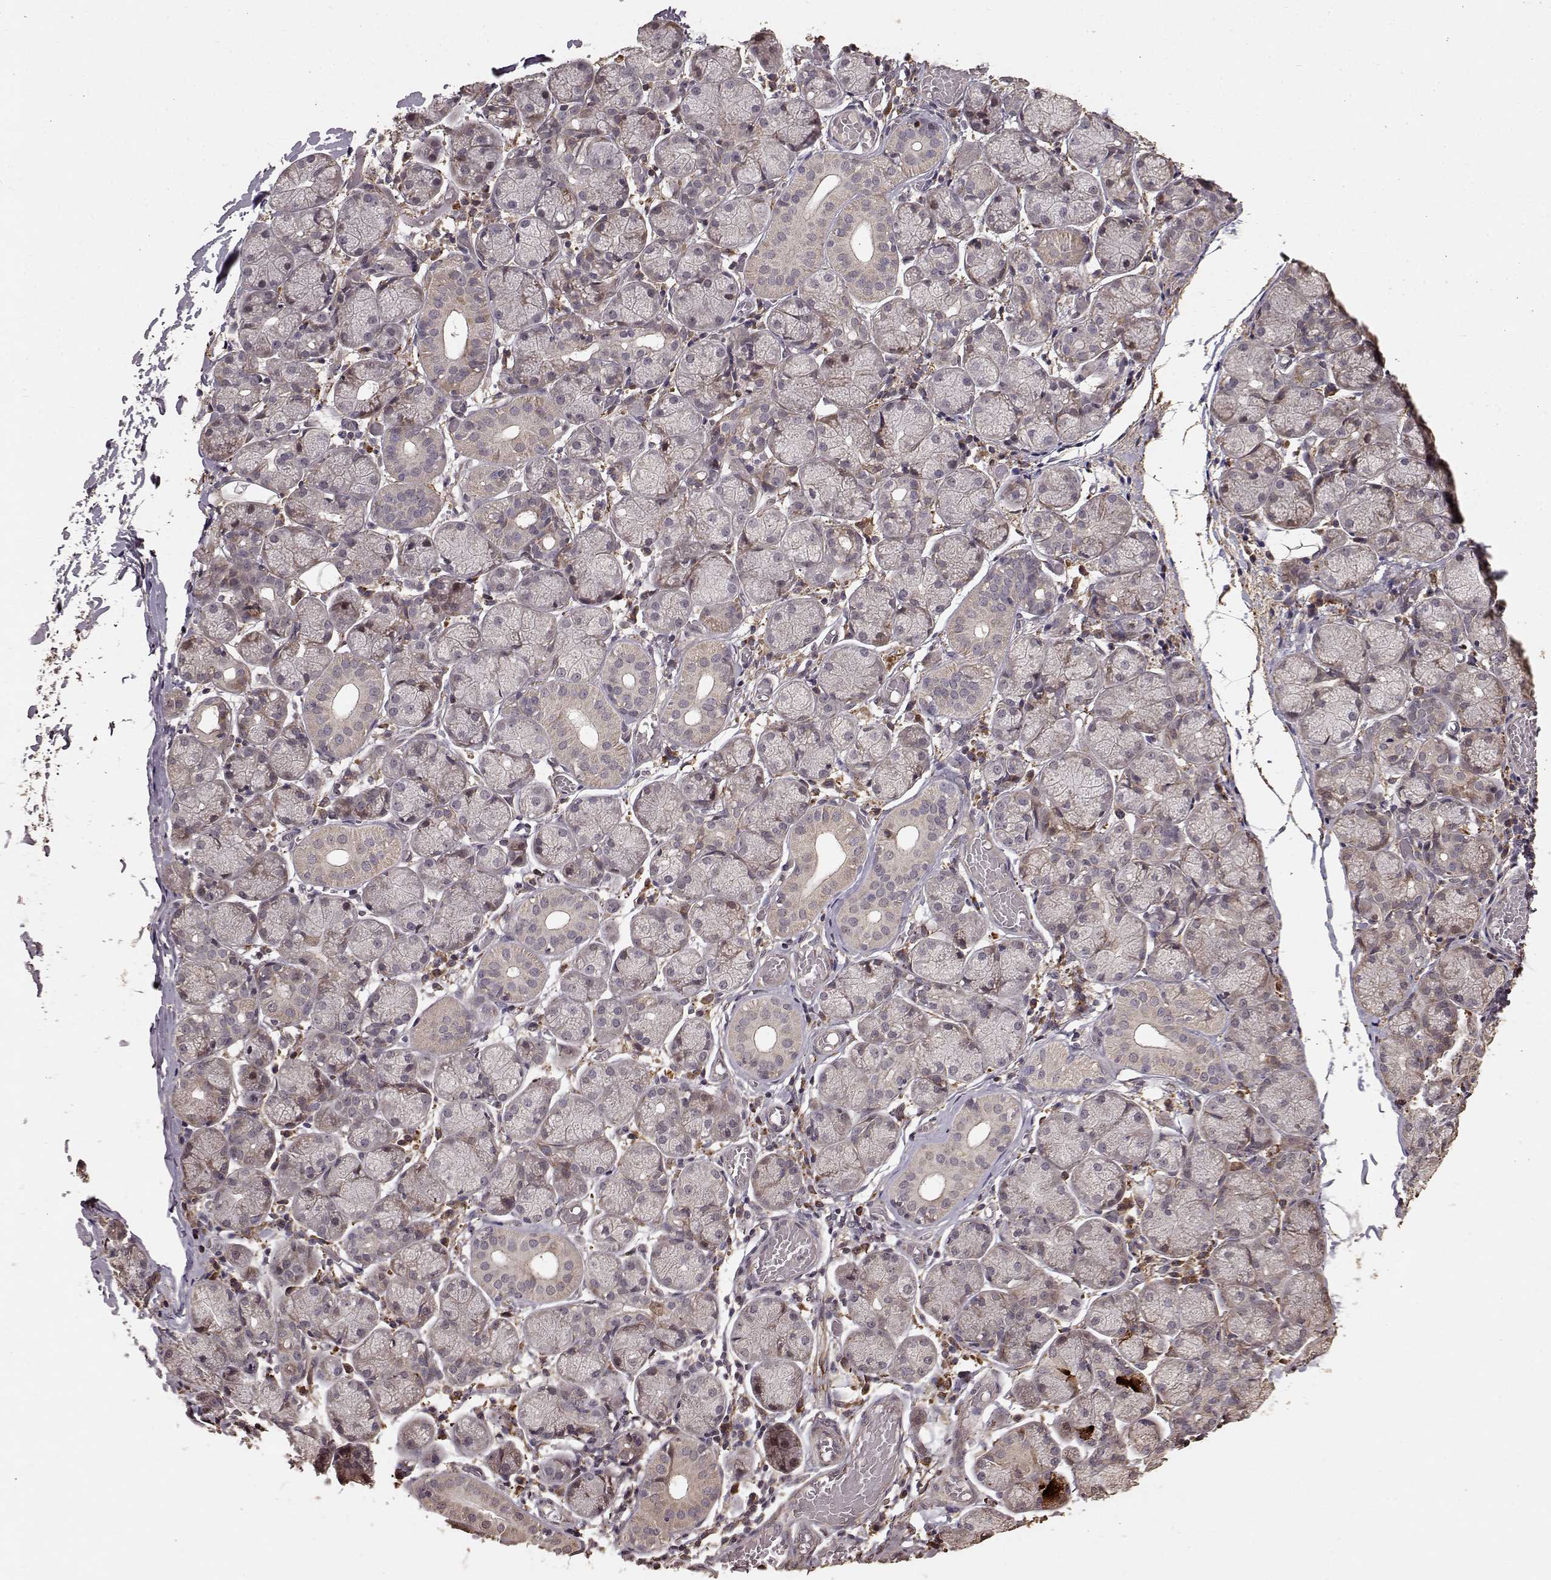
{"staining": {"intensity": "weak", "quantity": ">75%", "location": "cytoplasmic/membranous"}, "tissue": "salivary gland", "cell_type": "Glandular cells", "image_type": "normal", "snomed": [{"axis": "morphology", "description": "Normal tissue, NOS"}, {"axis": "topography", "description": "Salivary gland"}, {"axis": "topography", "description": "Peripheral nerve tissue"}], "caption": "Immunohistochemistry of unremarkable salivary gland displays low levels of weak cytoplasmic/membranous expression in approximately >75% of glandular cells. The staining was performed using DAB (3,3'-diaminobenzidine), with brown indicating positive protein expression. Nuclei are stained blue with hematoxylin.", "gene": "USP15", "patient": {"sex": "female", "age": 24}}